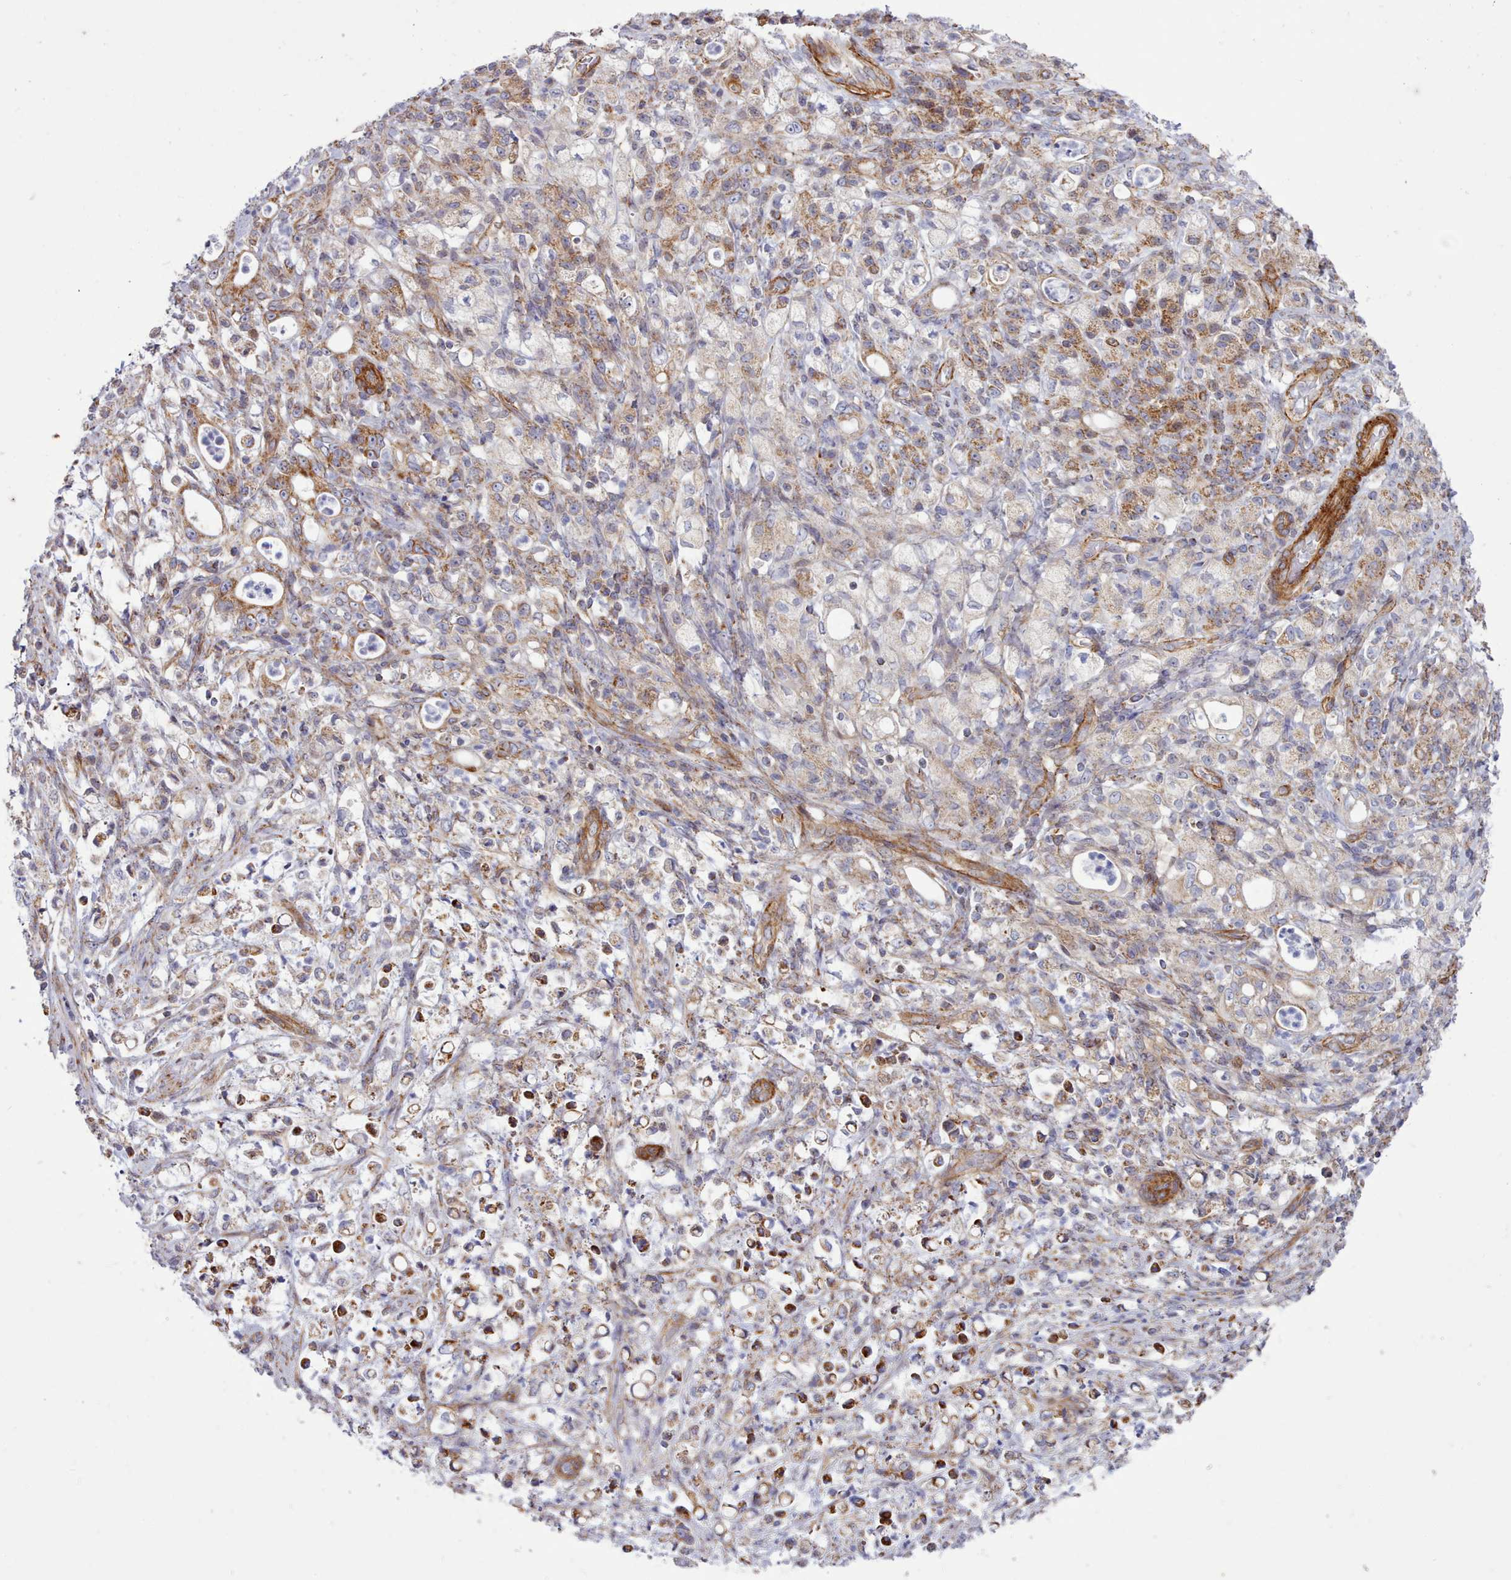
{"staining": {"intensity": "moderate", "quantity": "25%-75%", "location": "cytoplasmic/membranous"}, "tissue": "stomach cancer", "cell_type": "Tumor cells", "image_type": "cancer", "snomed": [{"axis": "morphology", "description": "Adenocarcinoma, NOS"}, {"axis": "topography", "description": "Stomach"}], "caption": "Immunohistochemical staining of stomach cancer (adenocarcinoma) displays medium levels of moderate cytoplasmic/membranous expression in approximately 25%-75% of tumor cells. The staining was performed using DAB, with brown indicating positive protein expression. Nuclei are stained blue with hematoxylin.", "gene": "MRPL21", "patient": {"sex": "female", "age": 60}}